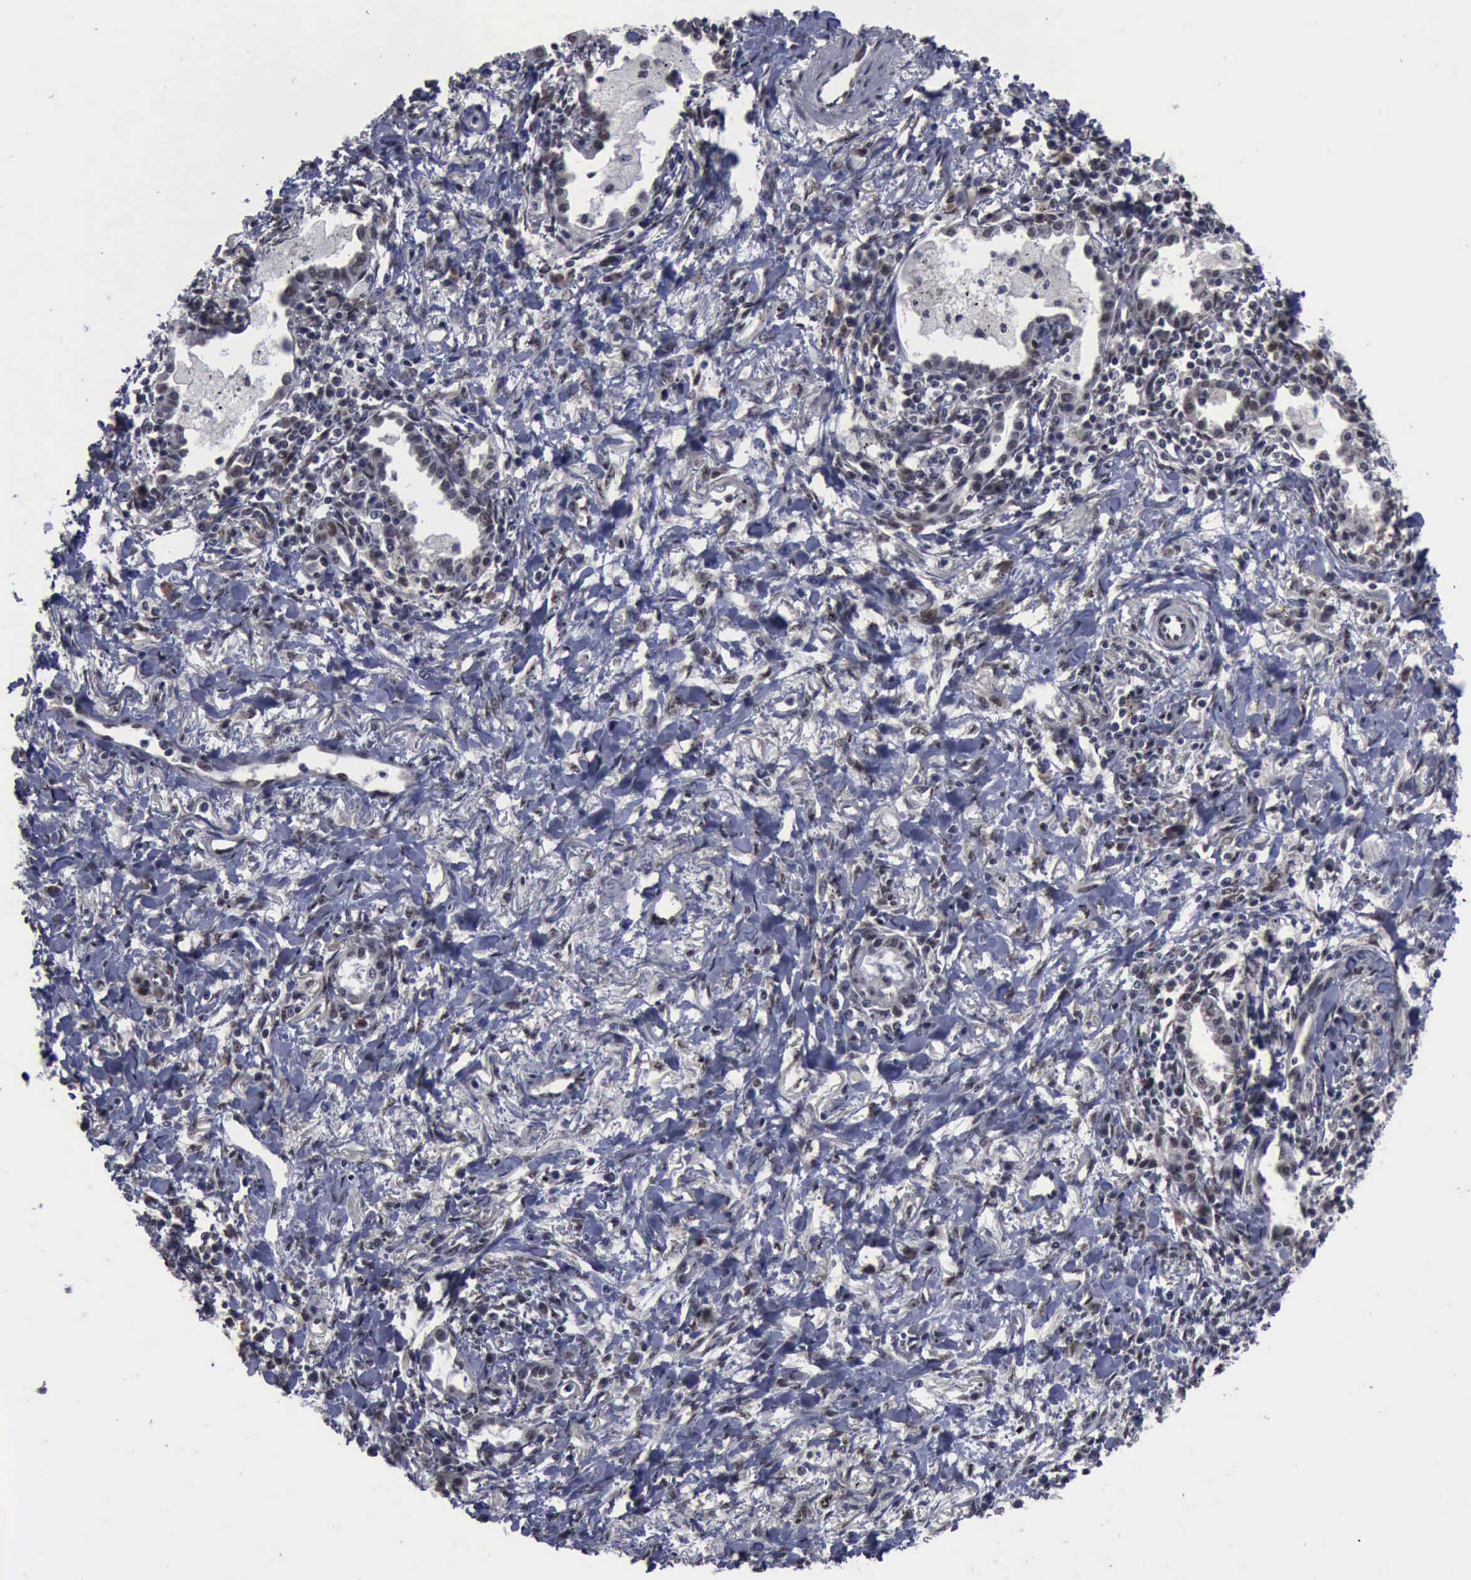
{"staining": {"intensity": "weak", "quantity": "<25%", "location": "nuclear"}, "tissue": "lung cancer", "cell_type": "Tumor cells", "image_type": "cancer", "snomed": [{"axis": "morphology", "description": "Adenocarcinoma, NOS"}, {"axis": "topography", "description": "Lung"}], "caption": "Tumor cells show no significant protein expression in lung cancer.", "gene": "RTCB", "patient": {"sex": "male", "age": 60}}